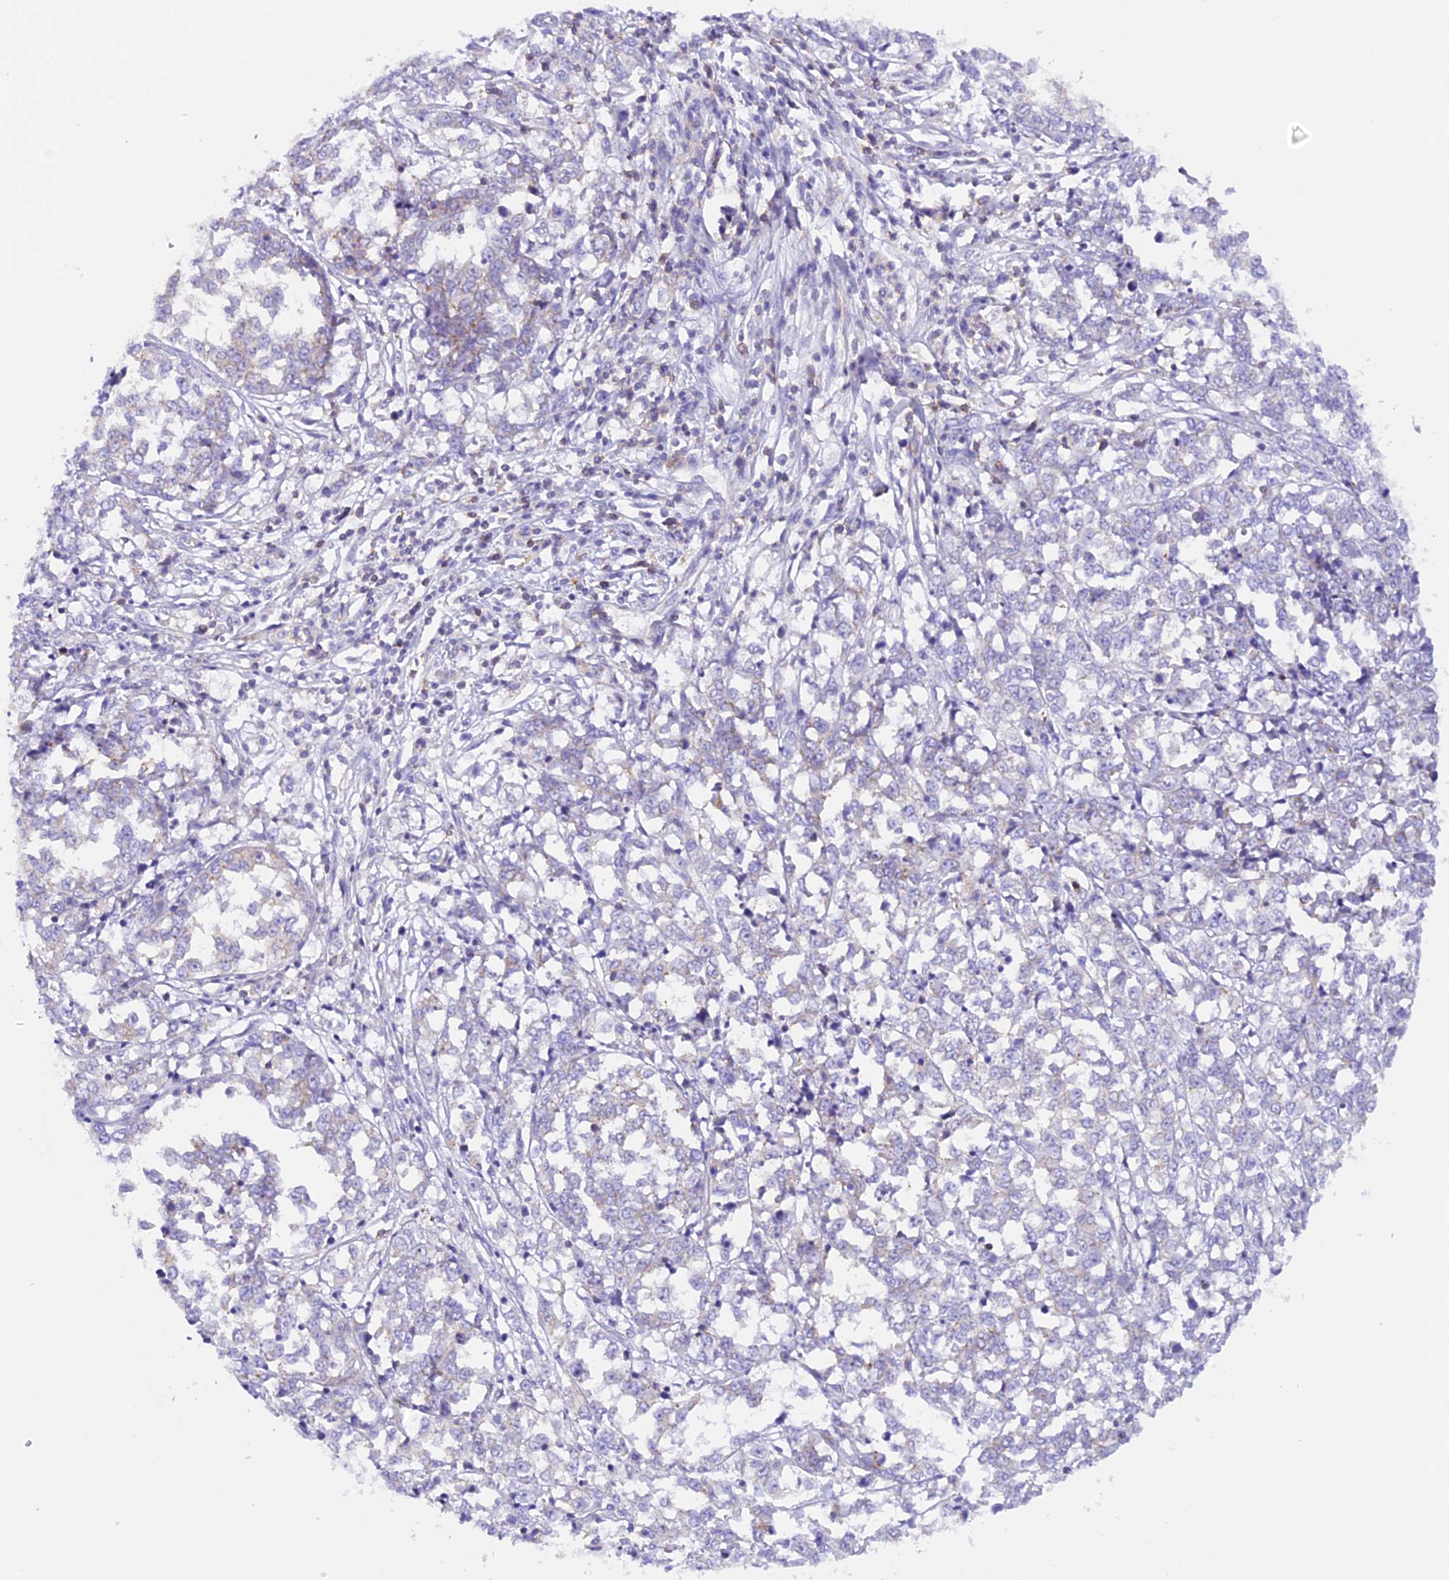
{"staining": {"intensity": "negative", "quantity": "none", "location": "none"}, "tissue": "melanoma", "cell_type": "Tumor cells", "image_type": "cancer", "snomed": [{"axis": "morphology", "description": "Malignant melanoma, NOS"}, {"axis": "topography", "description": "Skin"}], "caption": "Protein analysis of melanoma reveals no significant positivity in tumor cells.", "gene": "FAM193A", "patient": {"sex": "female", "age": 72}}